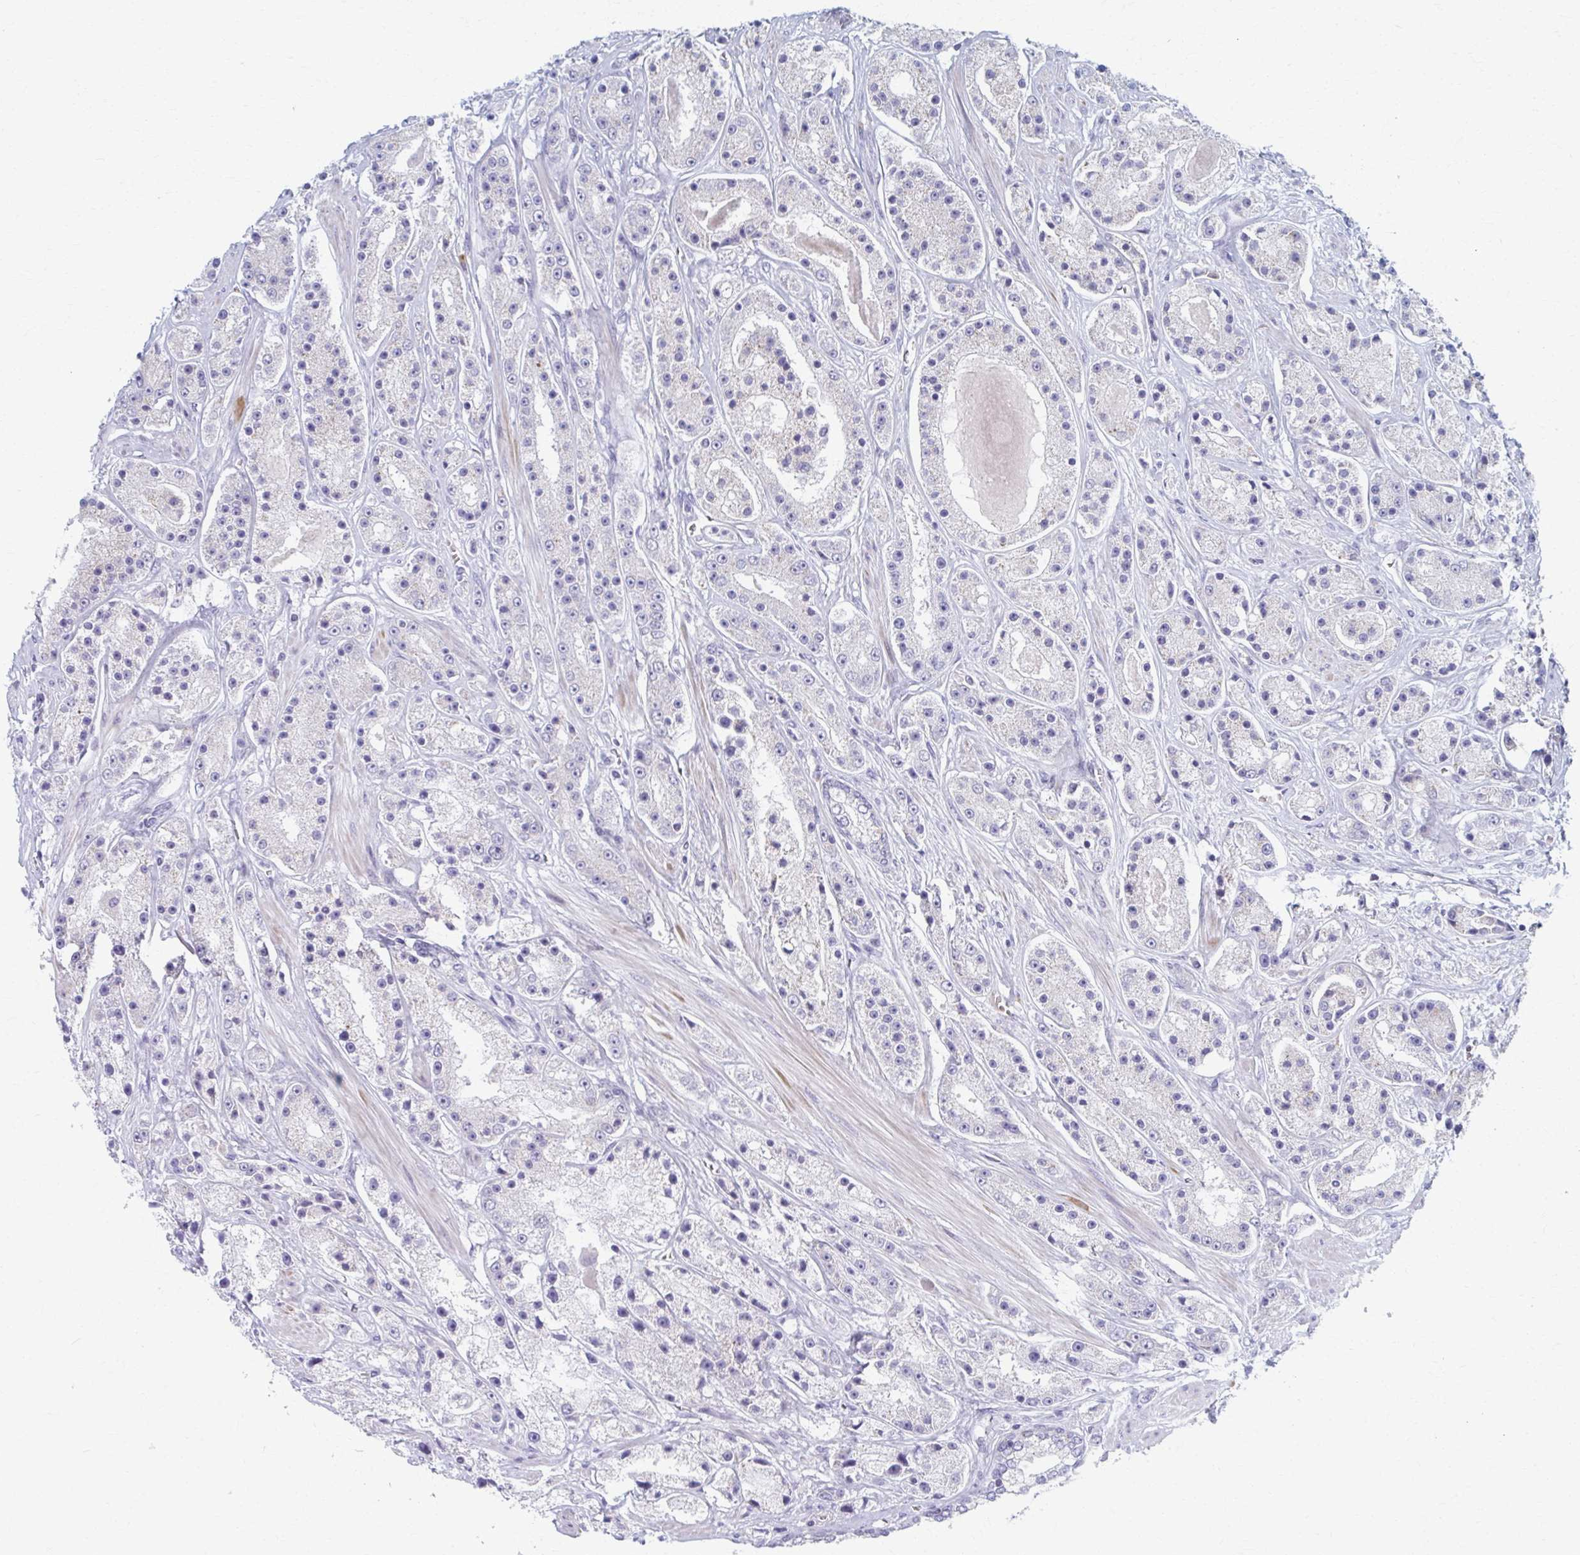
{"staining": {"intensity": "negative", "quantity": "none", "location": "none"}, "tissue": "prostate cancer", "cell_type": "Tumor cells", "image_type": "cancer", "snomed": [{"axis": "morphology", "description": "Adenocarcinoma, High grade"}, {"axis": "topography", "description": "Prostate"}], "caption": "Immunohistochemical staining of prostate adenocarcinoma (high-grade) reveals no significant staining in tumor cells.", "gene": "ABHD16B", "patient": {"sex": "male", "age": 67}}